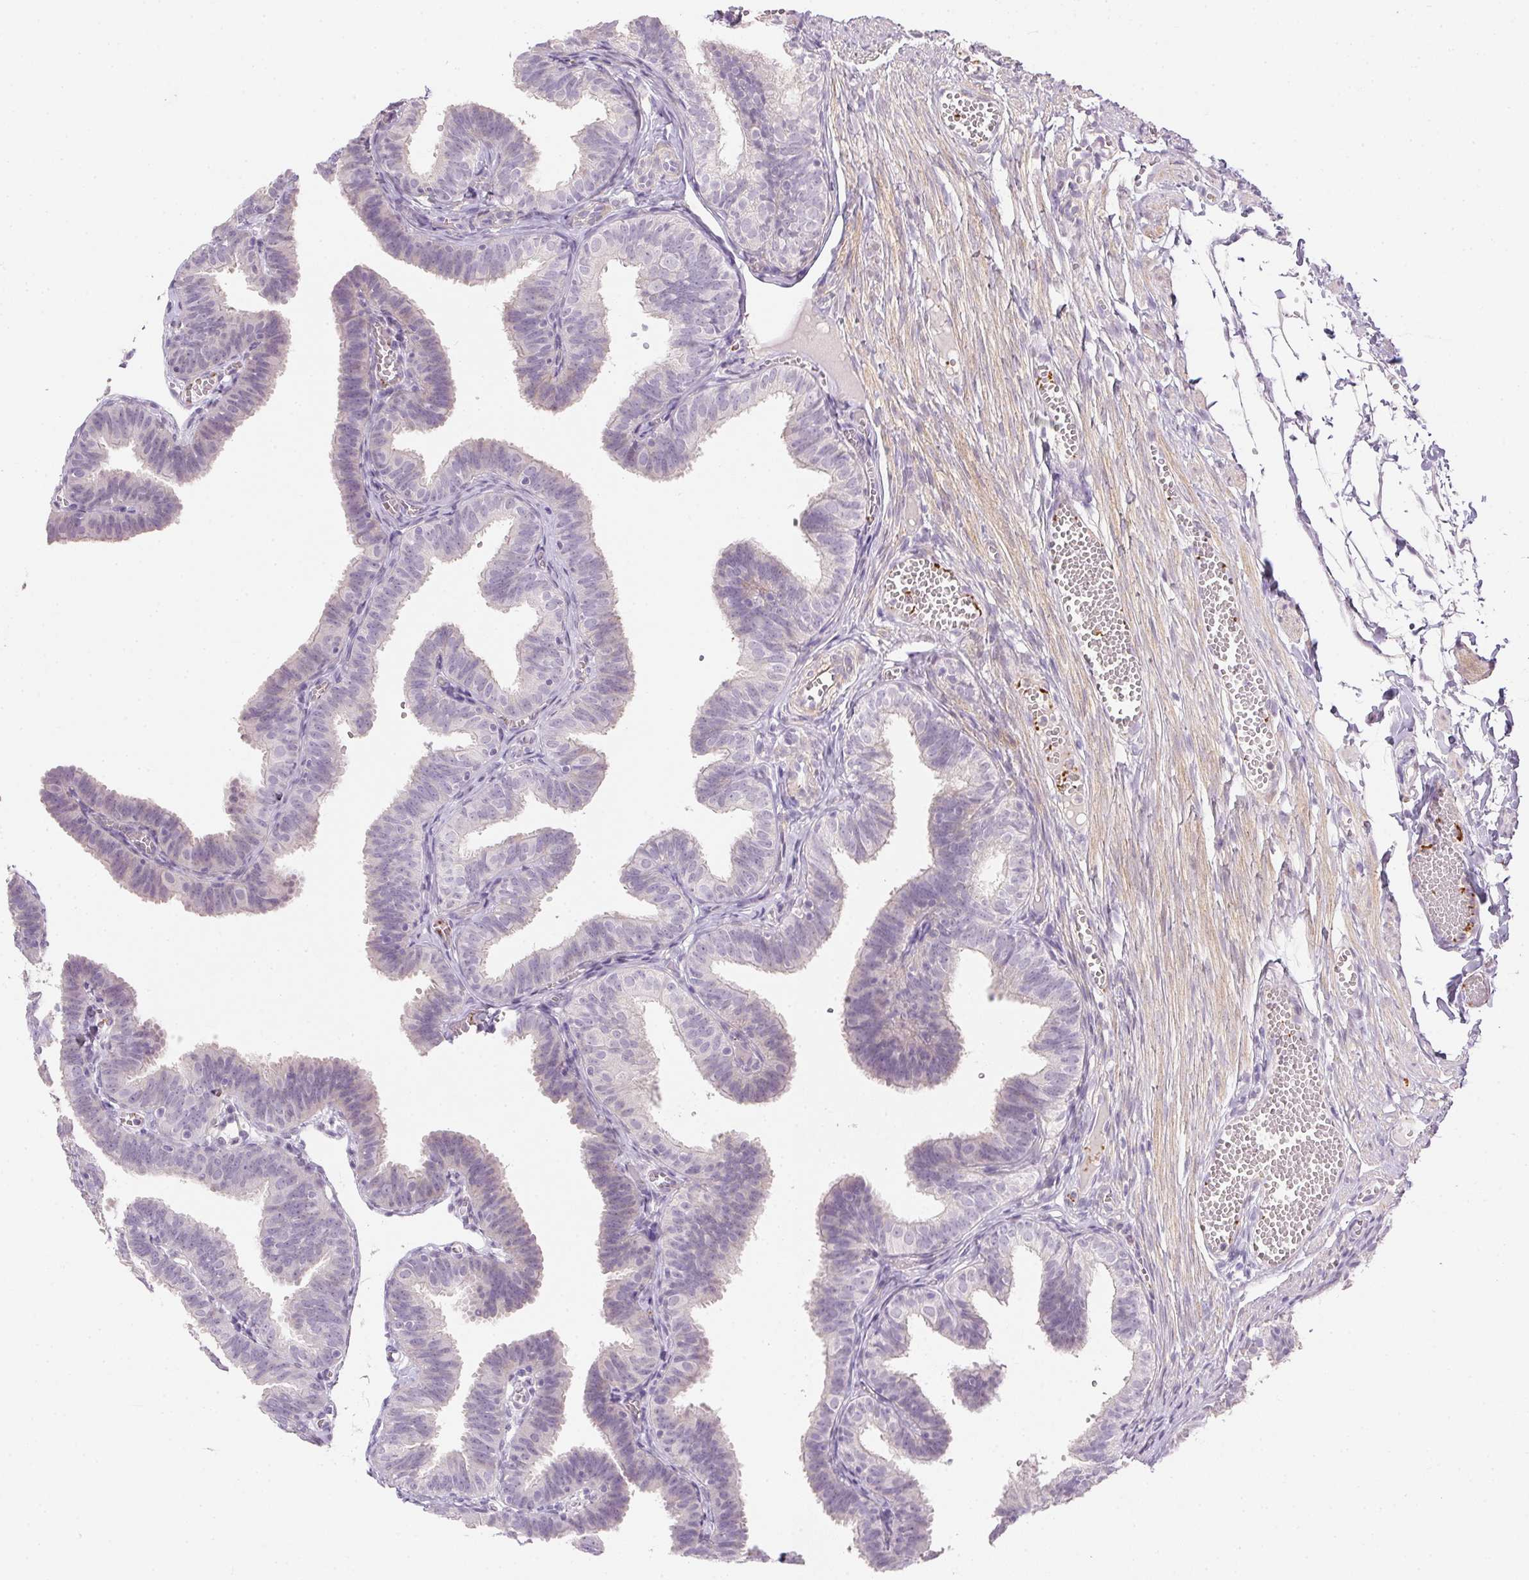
{"staining": {"intensity": "negative", "quantity": "none", "location": "none"}, "tissue": "fallopian tube", "cell_type": "Glandular cells", "image_type": "normal", "snomed": [{"axis": "morphology", "description": "Normal tissue, NOS"}, {"axis": "topography", "description": "Fallopian tube"}], "caption": "The micrograph demonstrates no staining of glandular cells in benign fallopian tube.", "gene": "PRL", "patient": {"sex": "female", "age": 25}}